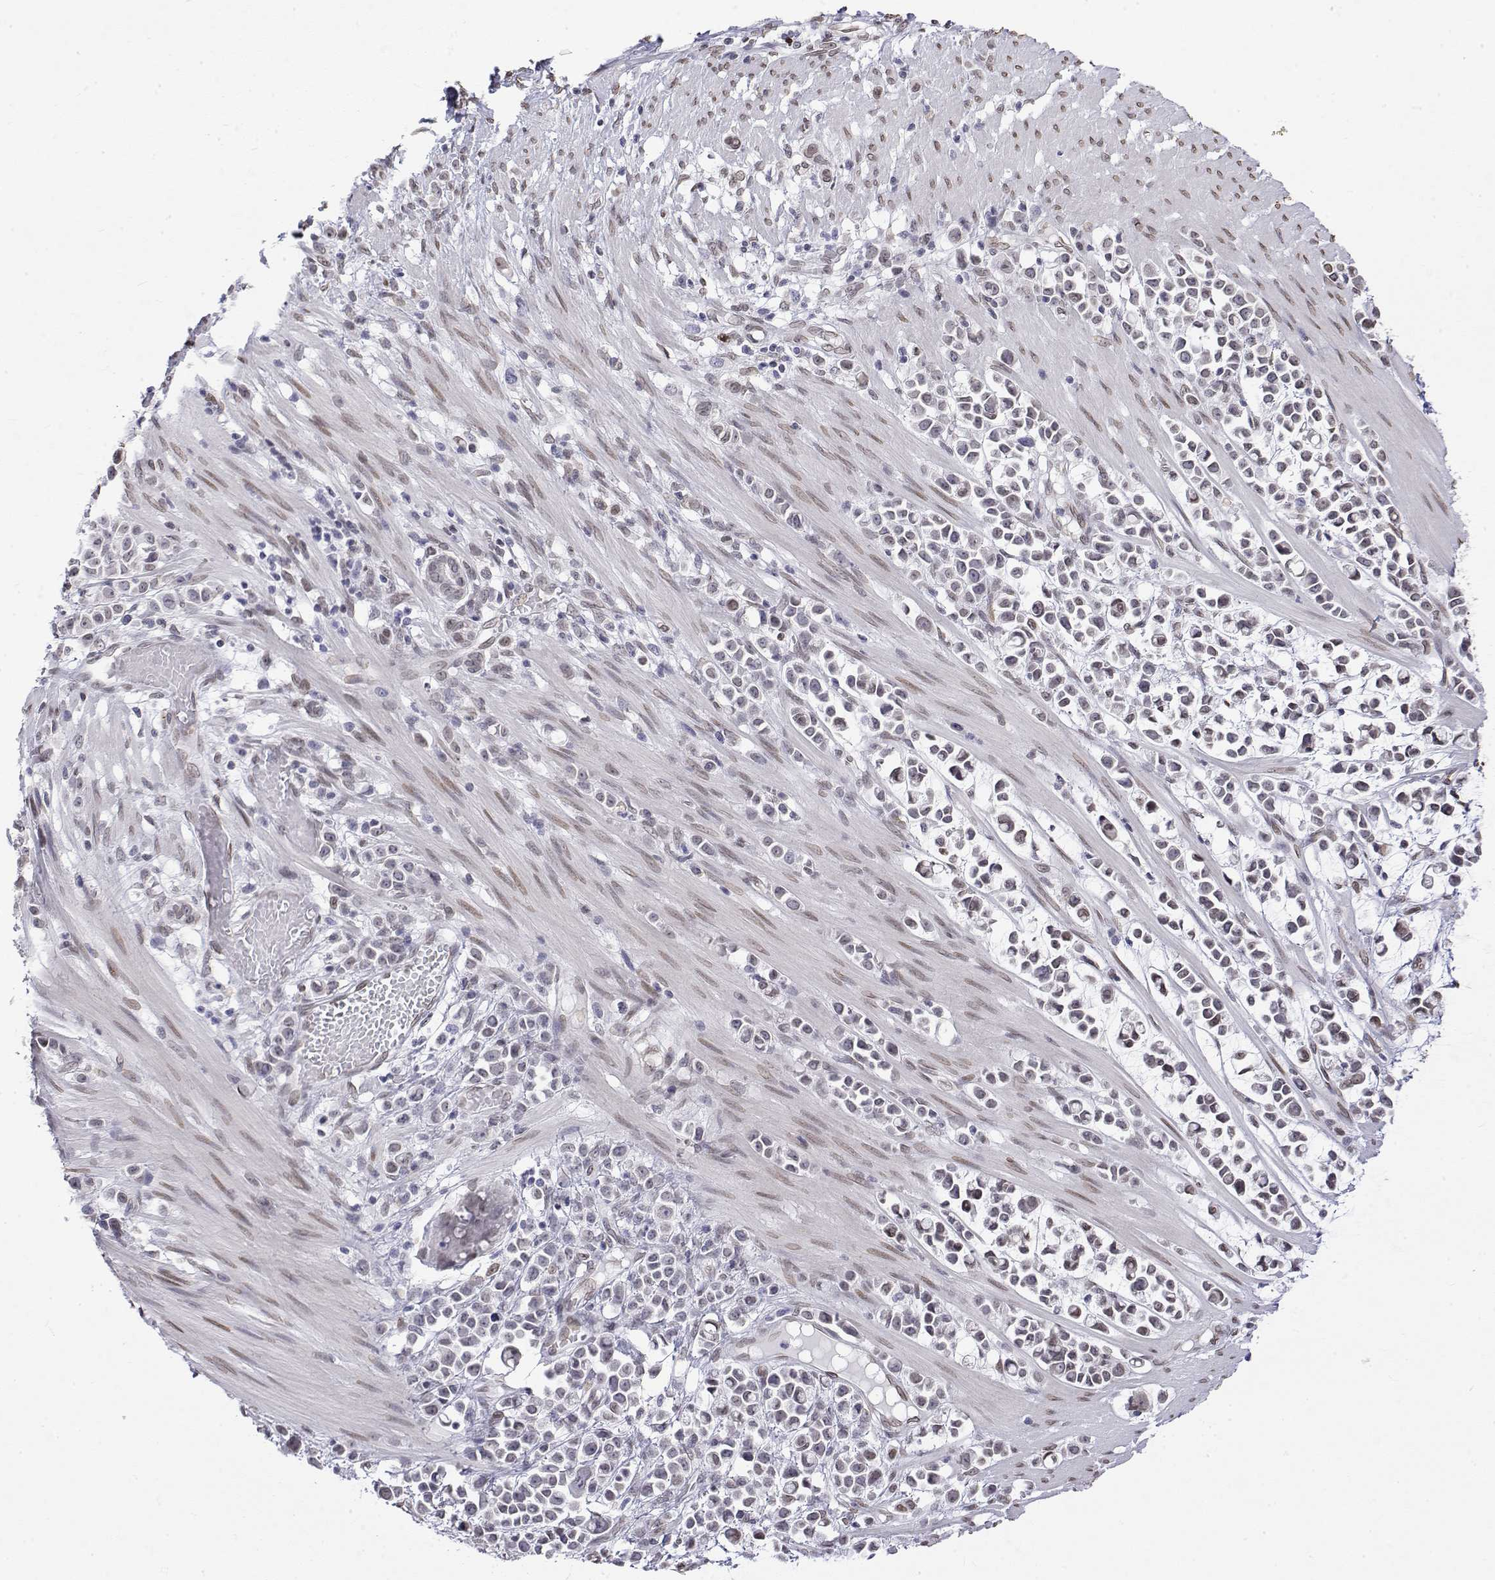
{"staining": {"intensity": "negative", "quantity": "none", "location": "none"}, "tissue": "stomach cancer", "cell_type": "Tumor cells", "image_type": "cancer", "snomed": [{"axis": "morphology", "description": "Adenocarcinoma, NOS"}, {"axis": "topography", "description": "Stomach"}], "caption": "Human stomach cancer stained for a protein using immunohistochemistry shows no positivity in tumor cells.", "gene": "ZNF532", "patient": {"sex": "male", "age": 82}}